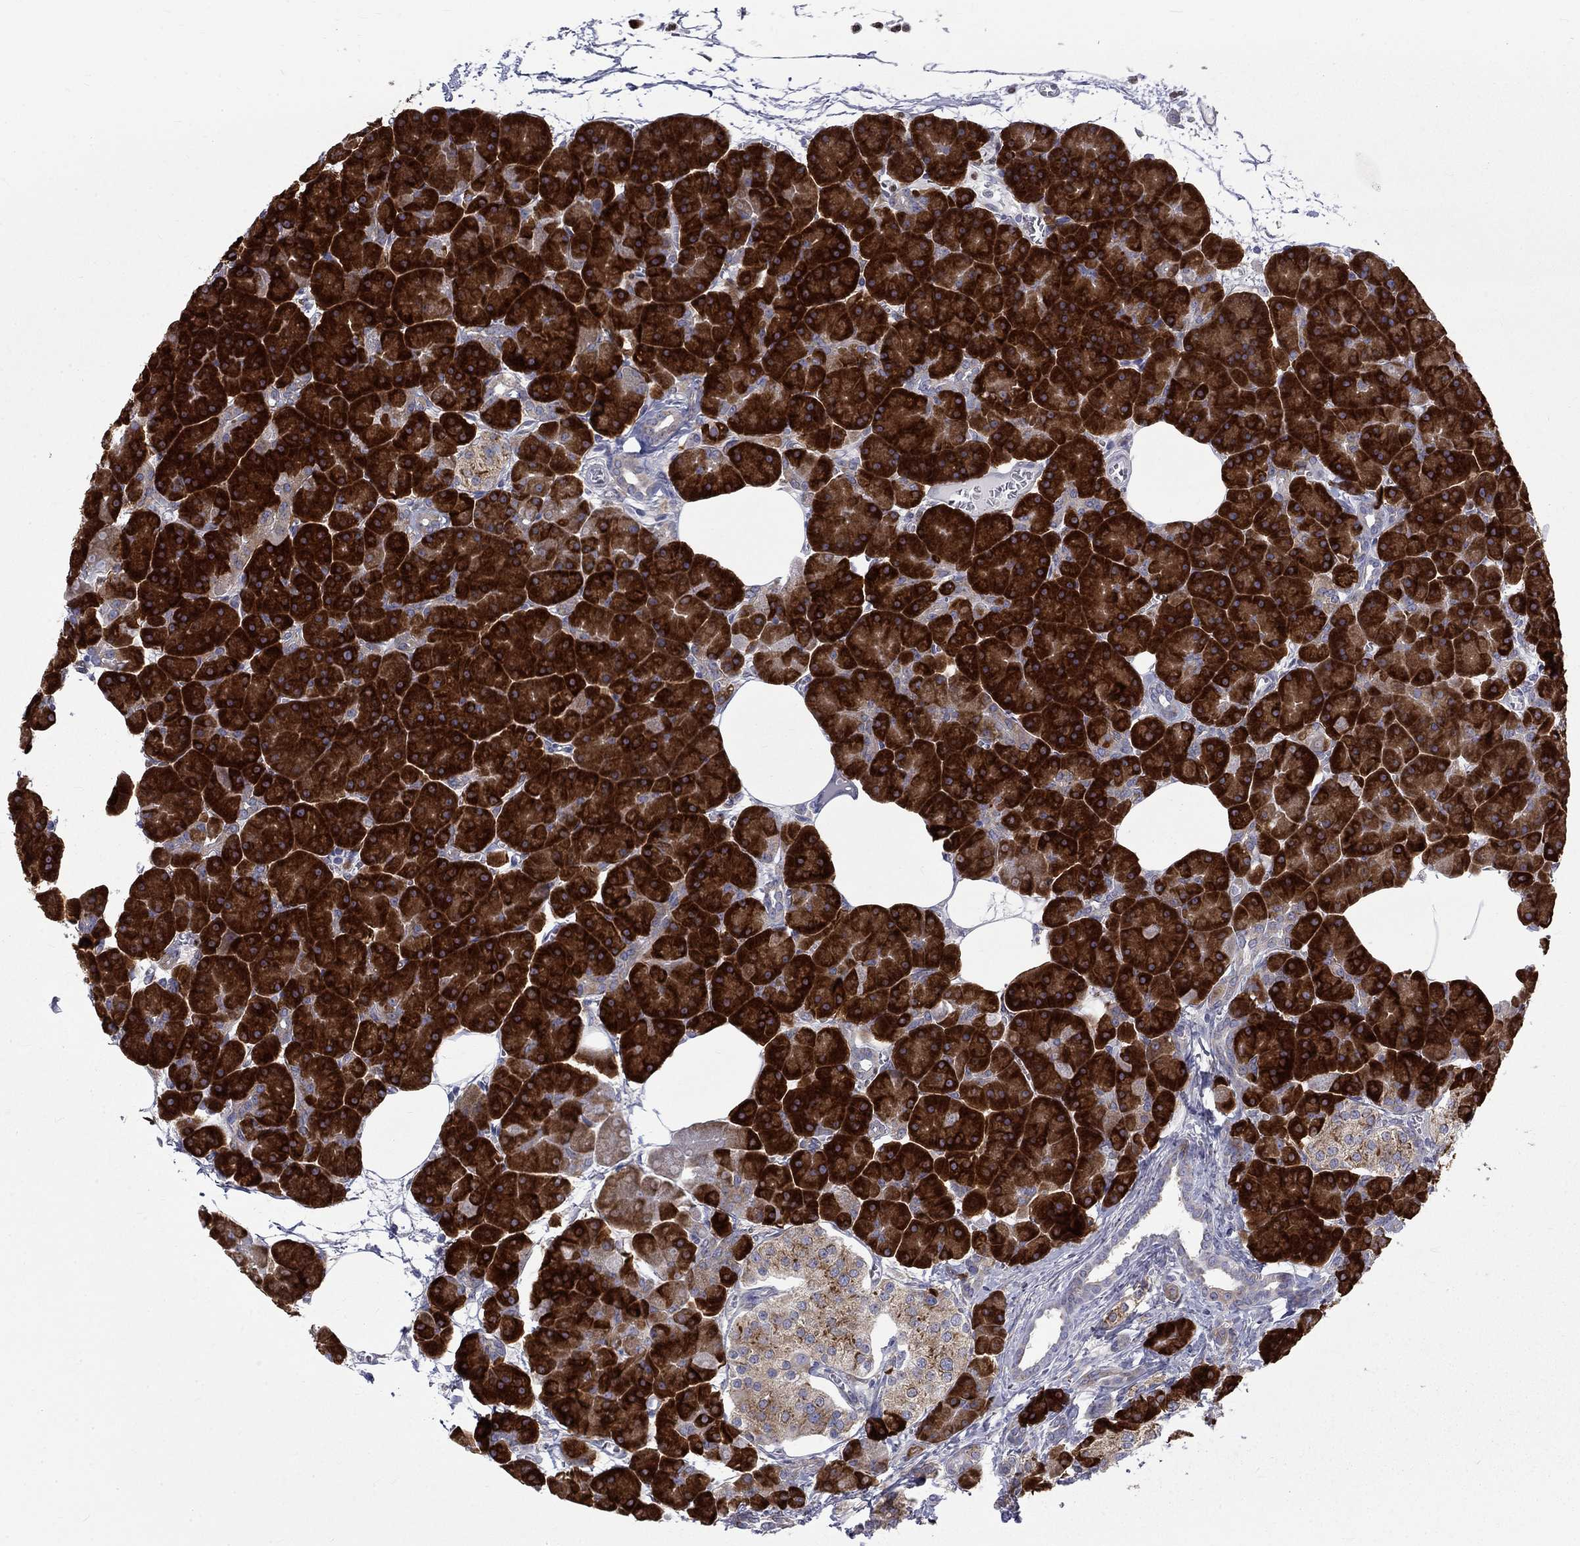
{"staining": {"intensity": "strong", "quantity": ">75%", "location": "cytoplasmic/membranous"}, "tissue": "pancreas", "cell_type": "Exocrine glandular cells", "image_type": "normal", "snomed": [{"axis": "morphology", "description": "Normal tissue, NOS"}, {"axis": "topography", "description": "Adipose tissue"}, {"axis": "topography", "description": "Pancreas"}, {"axis": "topography", "description": "Peripheral nerve tissue"}], "caption": "Unremarkable pancreas shows strong cytoplasmic/membranous staining in about >75% of exocrine glandular cells, visualized by immunohistochemistry. (DAB IHC with brightfield microscopy, high magnification).", "gene": "PABPC4", "patient": {"sex": "female", "age": 58}}